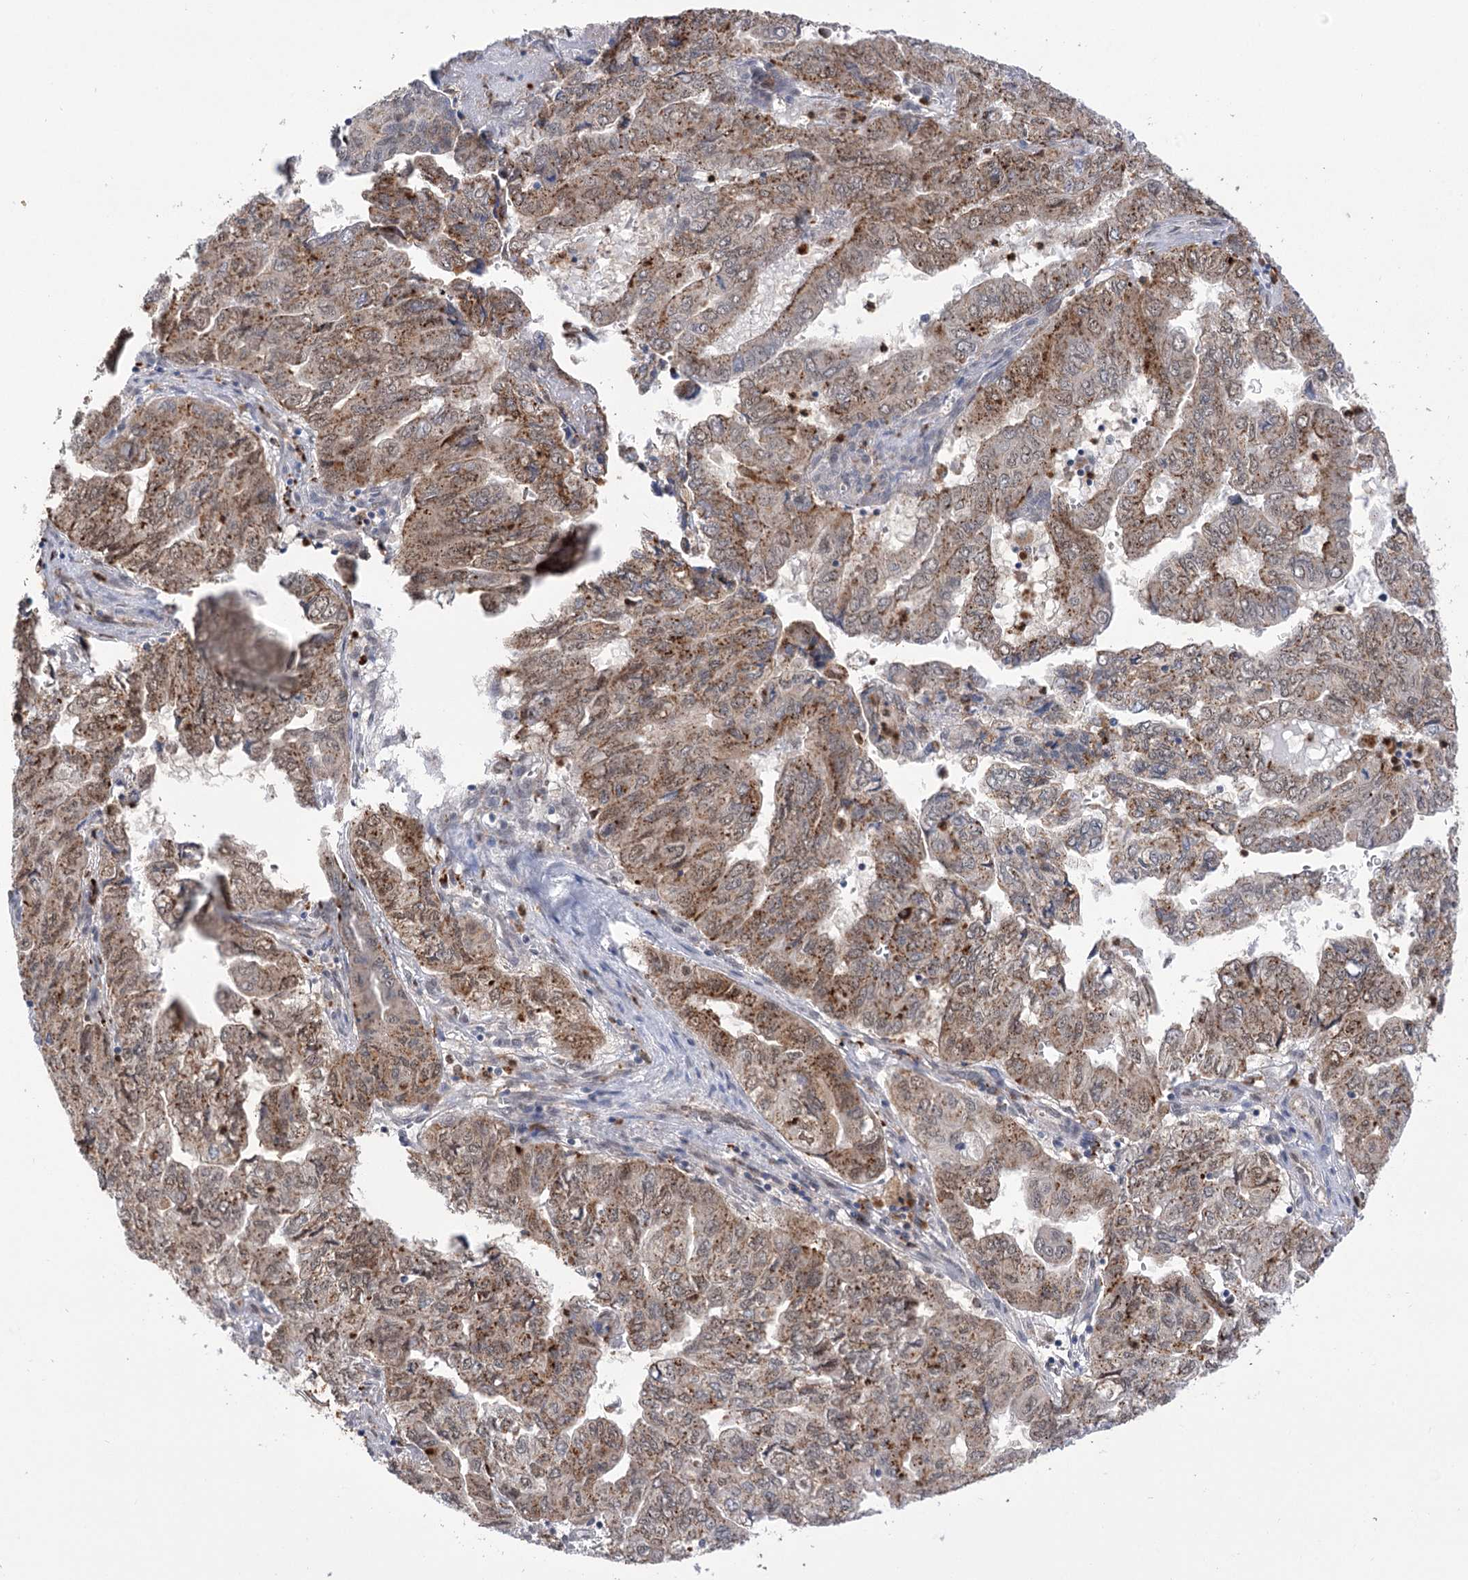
{"staining": {"intensity": "moderate", "quantity": ">75%", "location": "cytoplasmic/membranous,nuclear"}, "tissue": "pancreatic cancer", "cell_type": "Tumor cells", "image_type": "cancer", "snomed": [{"axis": "morphology", "description": "Adenocarcinoma, NOS"}, {"axis": "topography", "description": "Pancreas"}], "caption": "Adenocarcinoma (pancreatic) stained with DAB (3,3'-diaminobenzidine) immunohistochemistry (IHC) exhibits medium levels of moderate cytoplasmic/membranous and nuclear expression in about >75% of tumor cells.", "gene": "SIAE", "patient": {"sex": "male", "age": 51}}